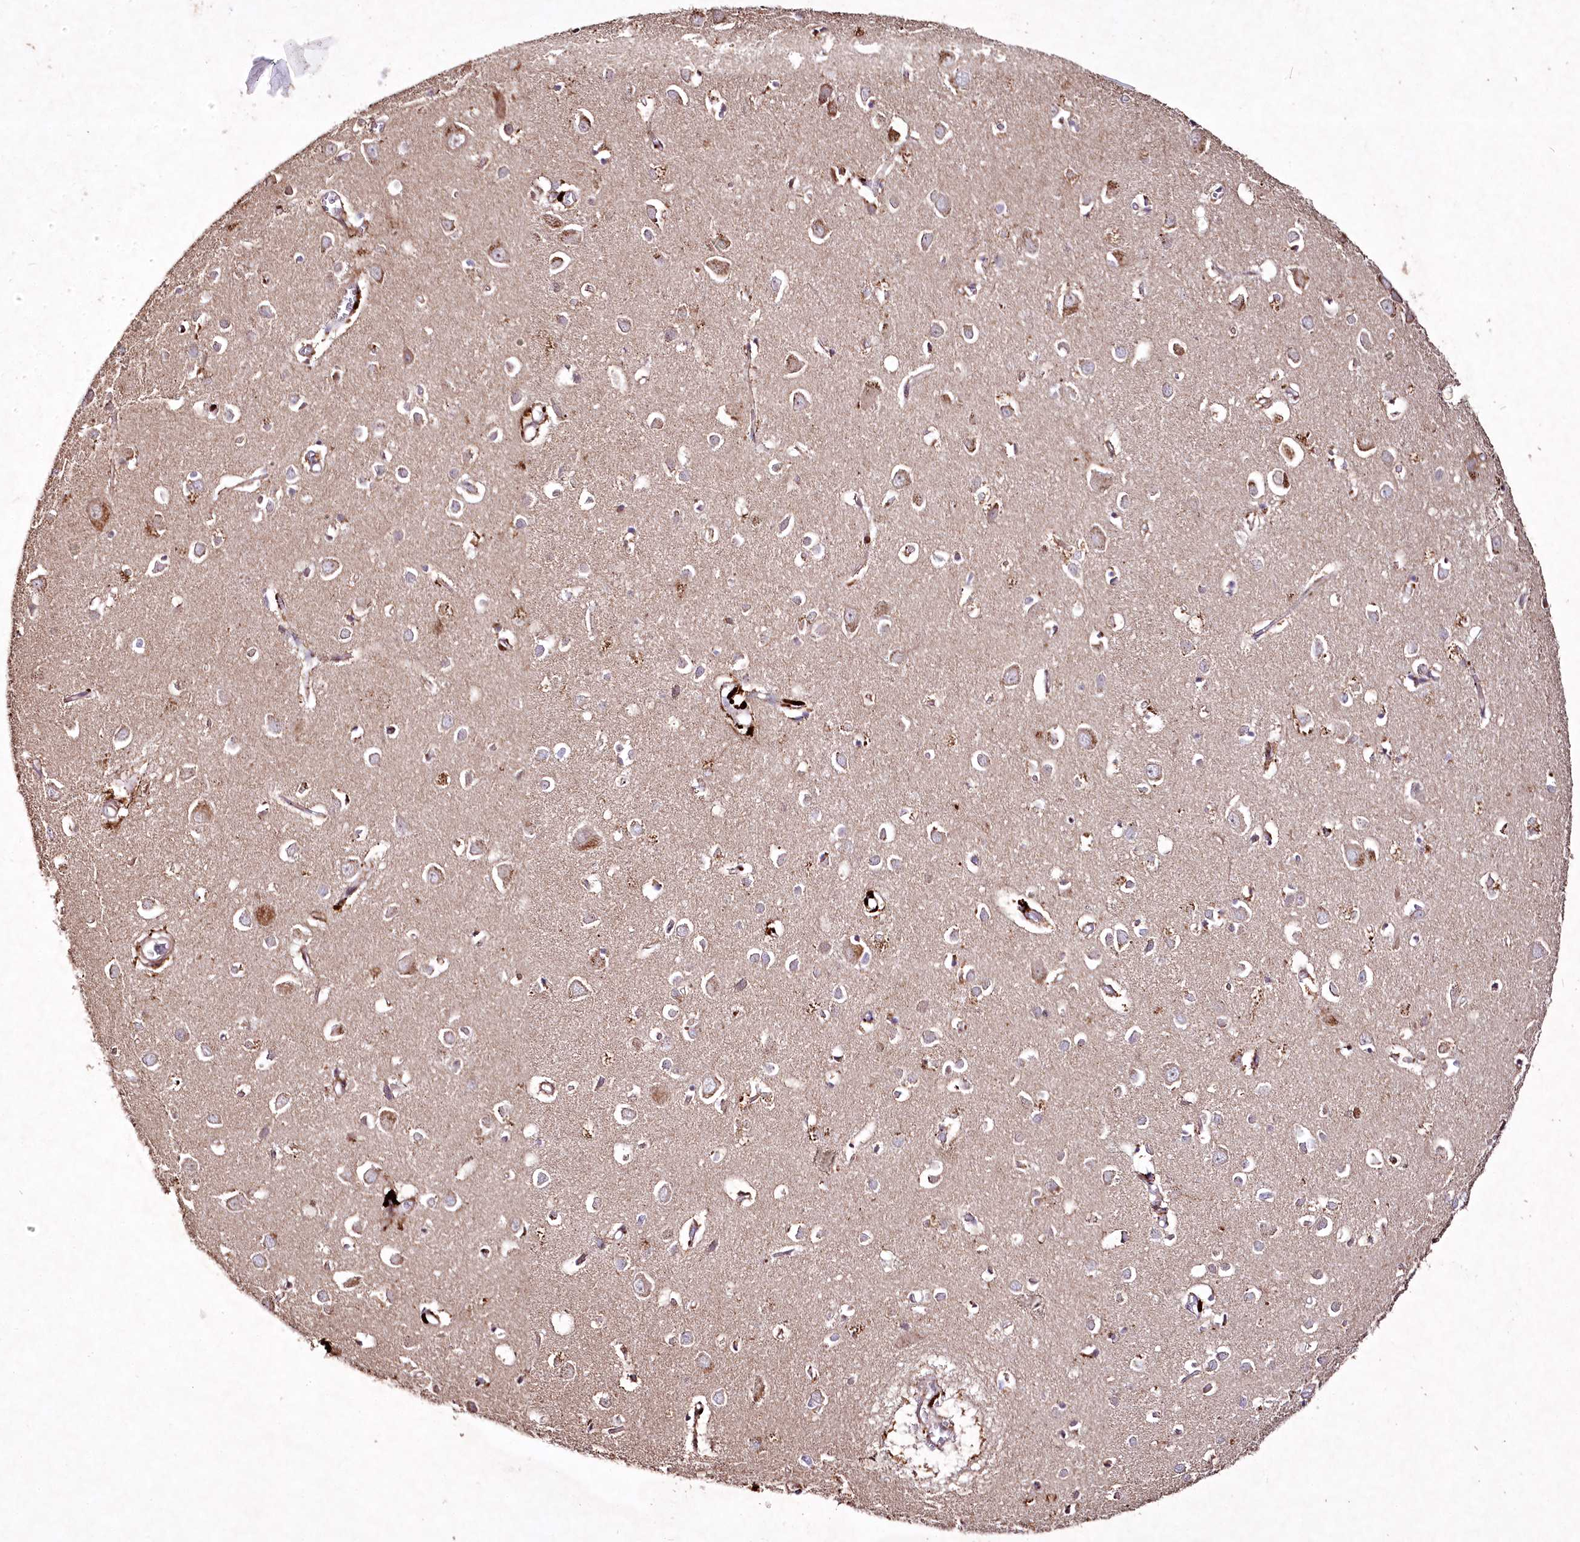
{"staining": {"intensity": "weak", "quantity": ">75%", "location": "cytoplasmic/membranous"}, "tissue": "cerebral cortex", "cell_type": "Endothelial cells", "image_type": "normal", "snomed": [{"axis": "morphology", "description": "Normal tissue, NOS"}, {"axis": "topography", "description": "Cerebral cortex"}], "caption": "Immunohistochemistry (DAB (3,3'-diaminobenzidine)) staining of unremarkable cerebral cortex demonstrates weak cytoplasmic/membranous protein expression in approximately >75% of endothelial cells.", "gene": "PSTK", "patient": {"sex": "female", "age": 64}}